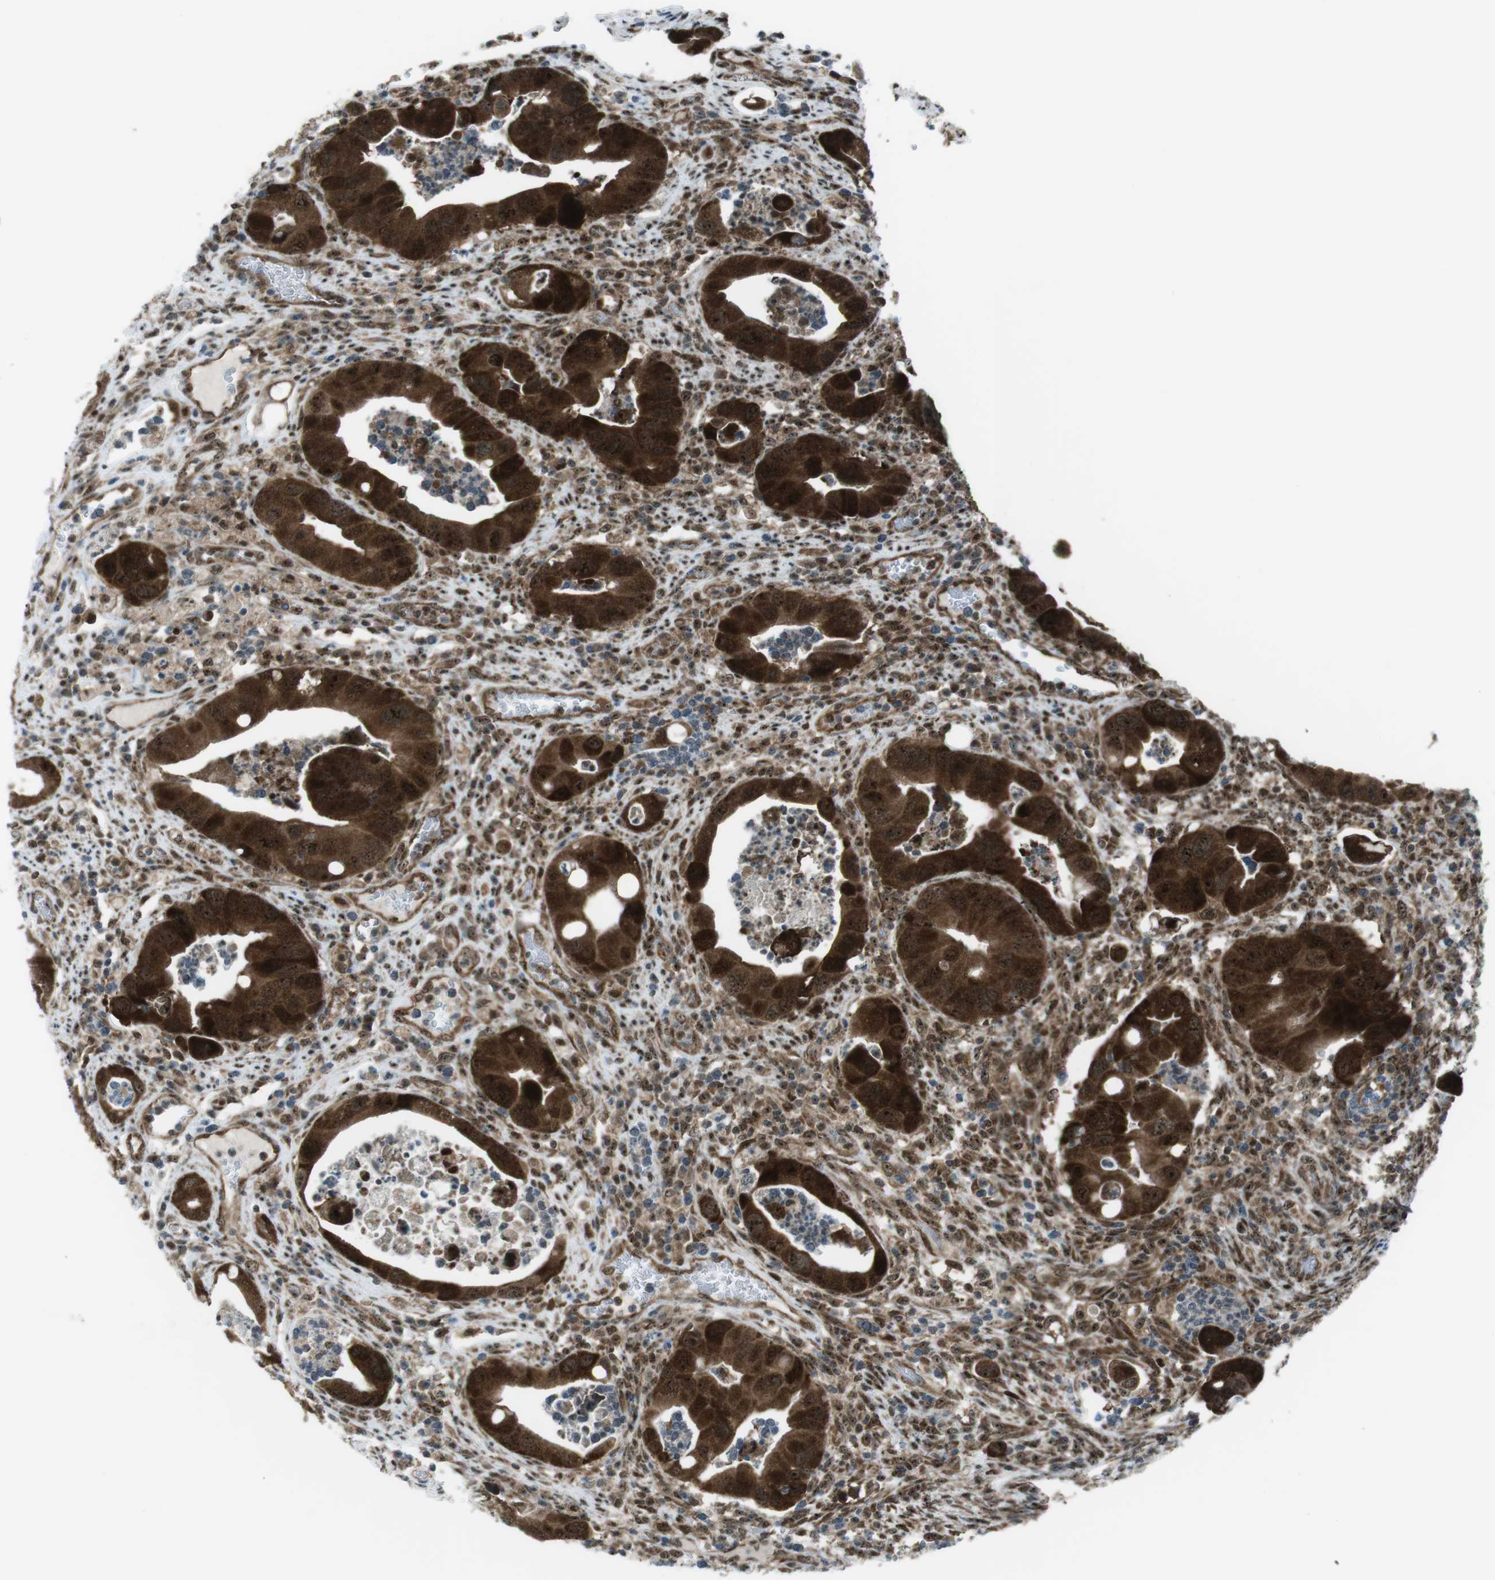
{"staining": {"intensity": "strong", "quantity": ">75%", "location": "cytoplasmic/membranous,nuclear"}, "tissue": "colorectal cancer", "cell_type": "Tumor cells", "image_type": "cancer", "snomed": [{"axis": "morphology", "description": "Adenocarcinoma, NOS"}, {"axis": "topography", "description": "Rectum"}], "caption": "Tumor cells exhibit strong cytoplasmic/membranous and nuclear positivity in approximately >75% of cells in colorectal cancer (adenocarcinoma).", "gene": "CSNK1D", "patient": {"sex": "female", "age": 57}}